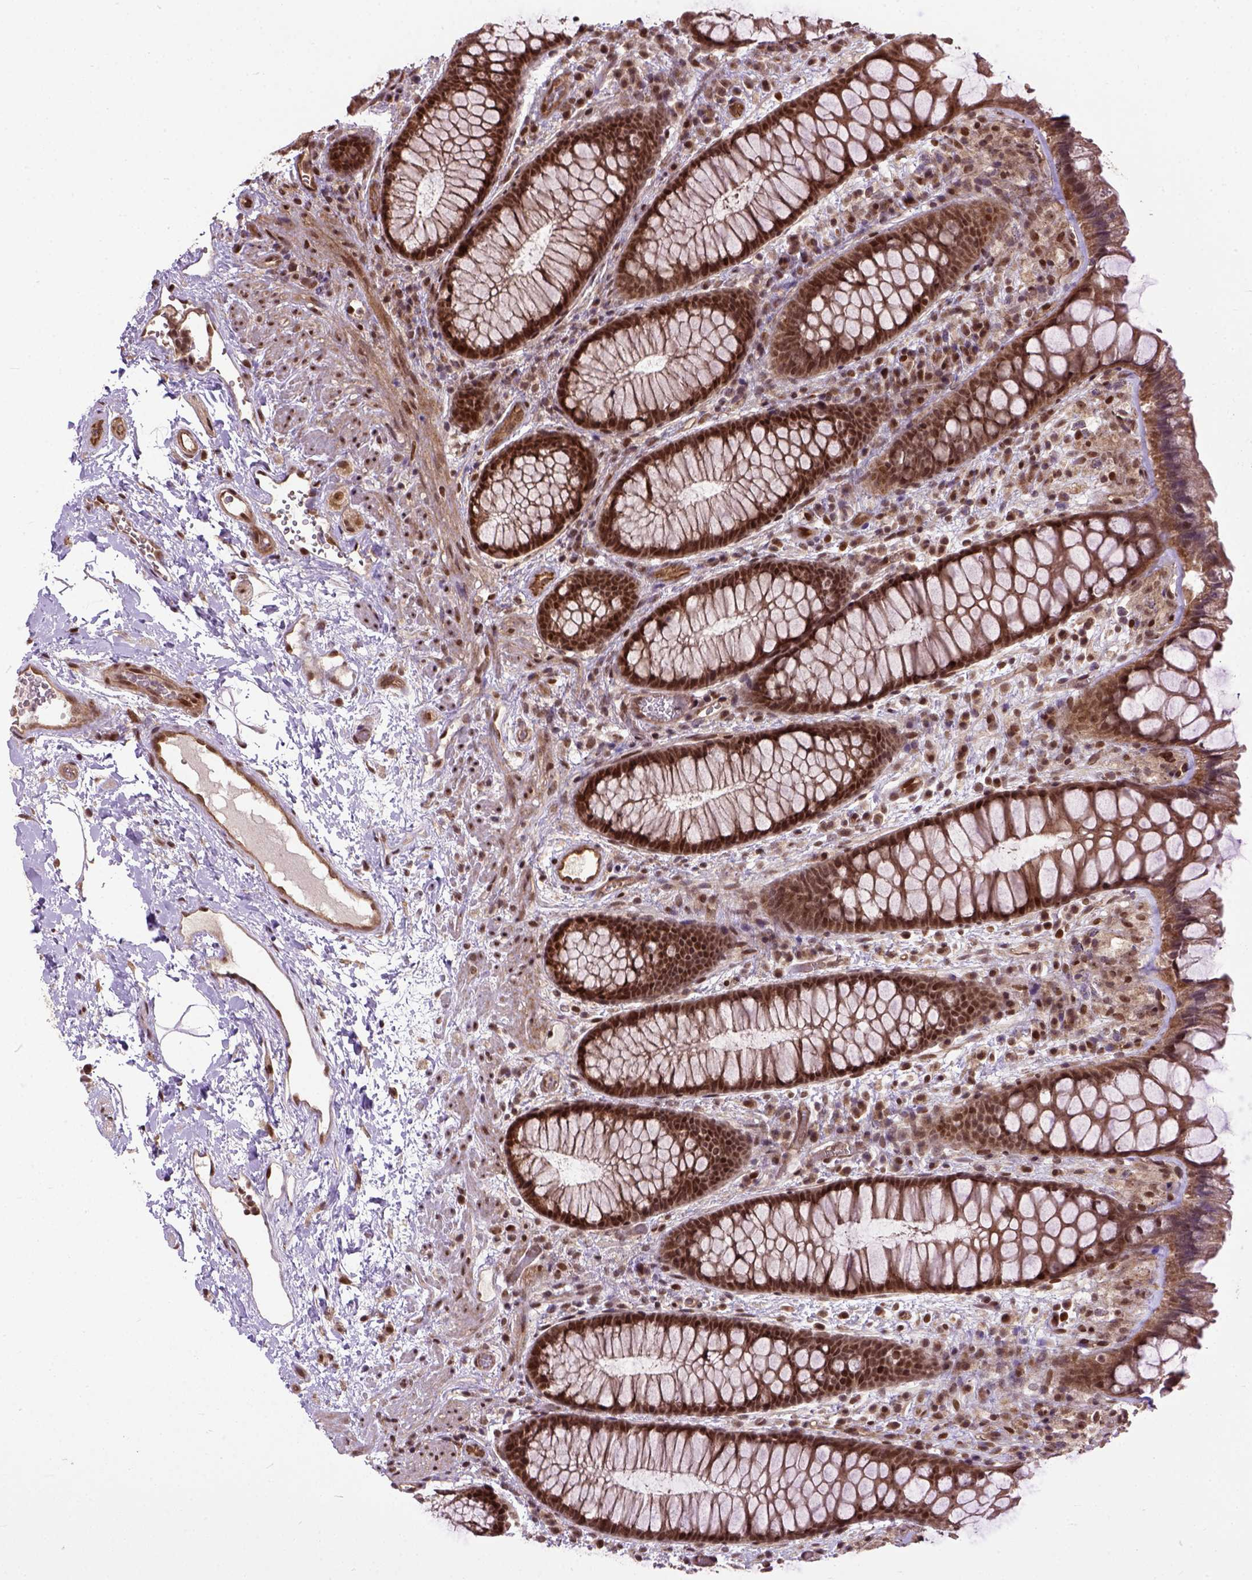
{"staining": {"intensity": "strong", "quantity": ">75%", "location": "nuclear"}, "tissue": "rectum", "cell_type": "Glandular cells", "image_type": "normal", "snomed": [{"axis": "morphology", "description": "Normal tissue, NOS"}, {"axis": "topography", "description": "Rectum"}], "caption": "Protein expression analysis of normal rectum displays strong nuclear expression in about >75% of glandular cells.", "gene": "ZNF630", "patient": {"sex": "female", "age": 62}}